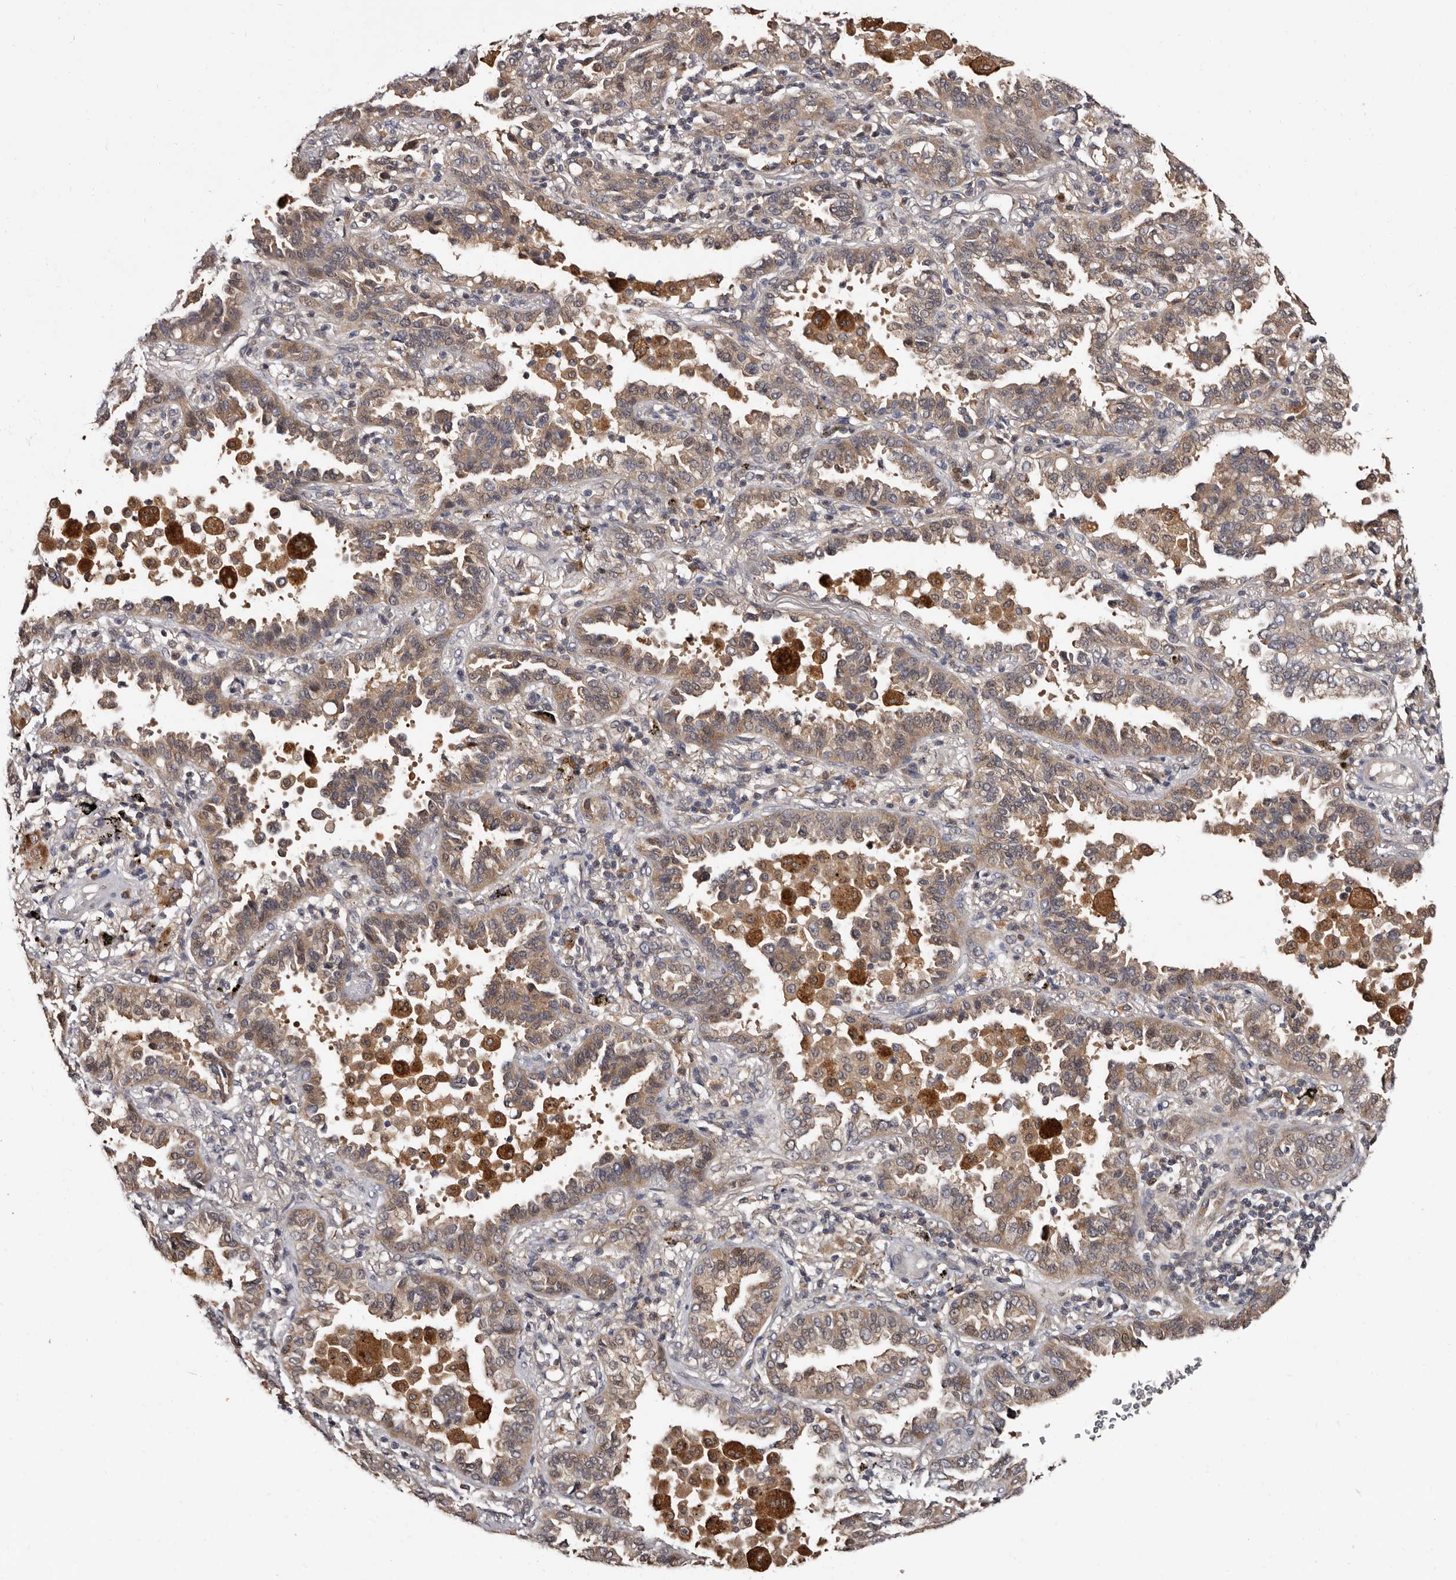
{"staining": {"intensity": "weak", "quantity": ">75%", "location": "cytoplasmic/membranous"}, "tissue": "lung cancer", "cell_type": "Tumor cells", "image_type": "cancer", "snomed": [{"axis": "morphology", "description": "Normal tissue, NOS"}, {"axis": "morphology", "description": "Adenocarcinoma, NOS"}, {"axis": "topography", "description": "Lung"}], "caption": "Protein staining demonstrates weak cytoplasmic/membranous staining in about >75% of tumor cells in lung cancer.", "gene": "DNPH1", "patient": {"sex": "male", "age": 59}}